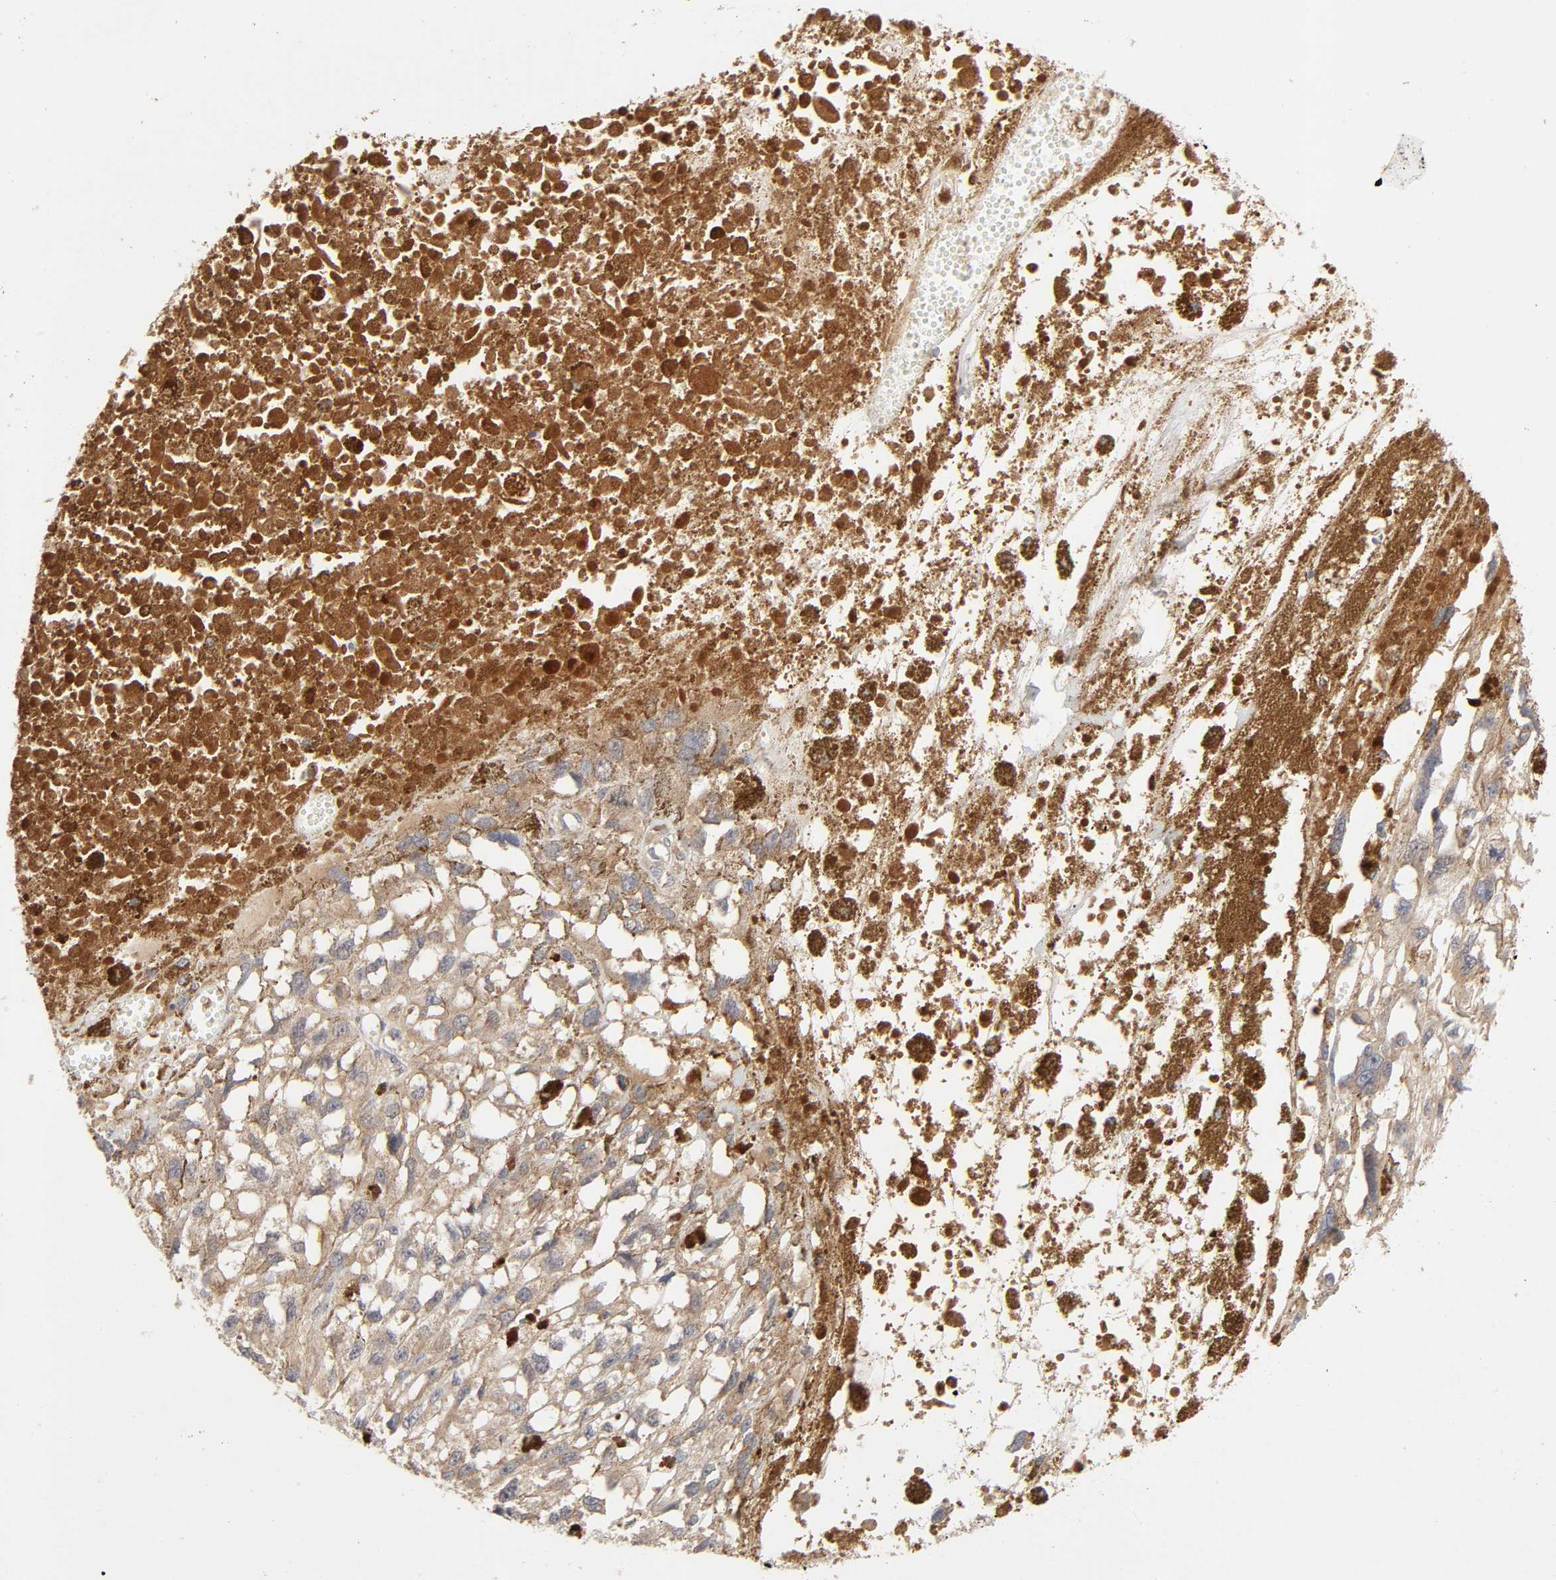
{"staining": {"intensity": "moderate", "quantity": ">75%", "location": "cytoplasmic/membranous"}, "tissue": "melanoma", "cell_type": "Tumor cells", "image_type": "cancer", "snomed": [{"axis": "morphology", "description": "Malignant melanoma, Metastatic site"}, {"axis": "topography", "description": "Lymph node"}], "caption": "This photomicrograph shows immunohistochemistry staining of human malignant melanoma (metastatic site), with medium moderate cytoplasmic/membranous positivity in about >75% of tumor cells.", "gene": "CPB2", "patient": {"sex": "male", "age": 59}}